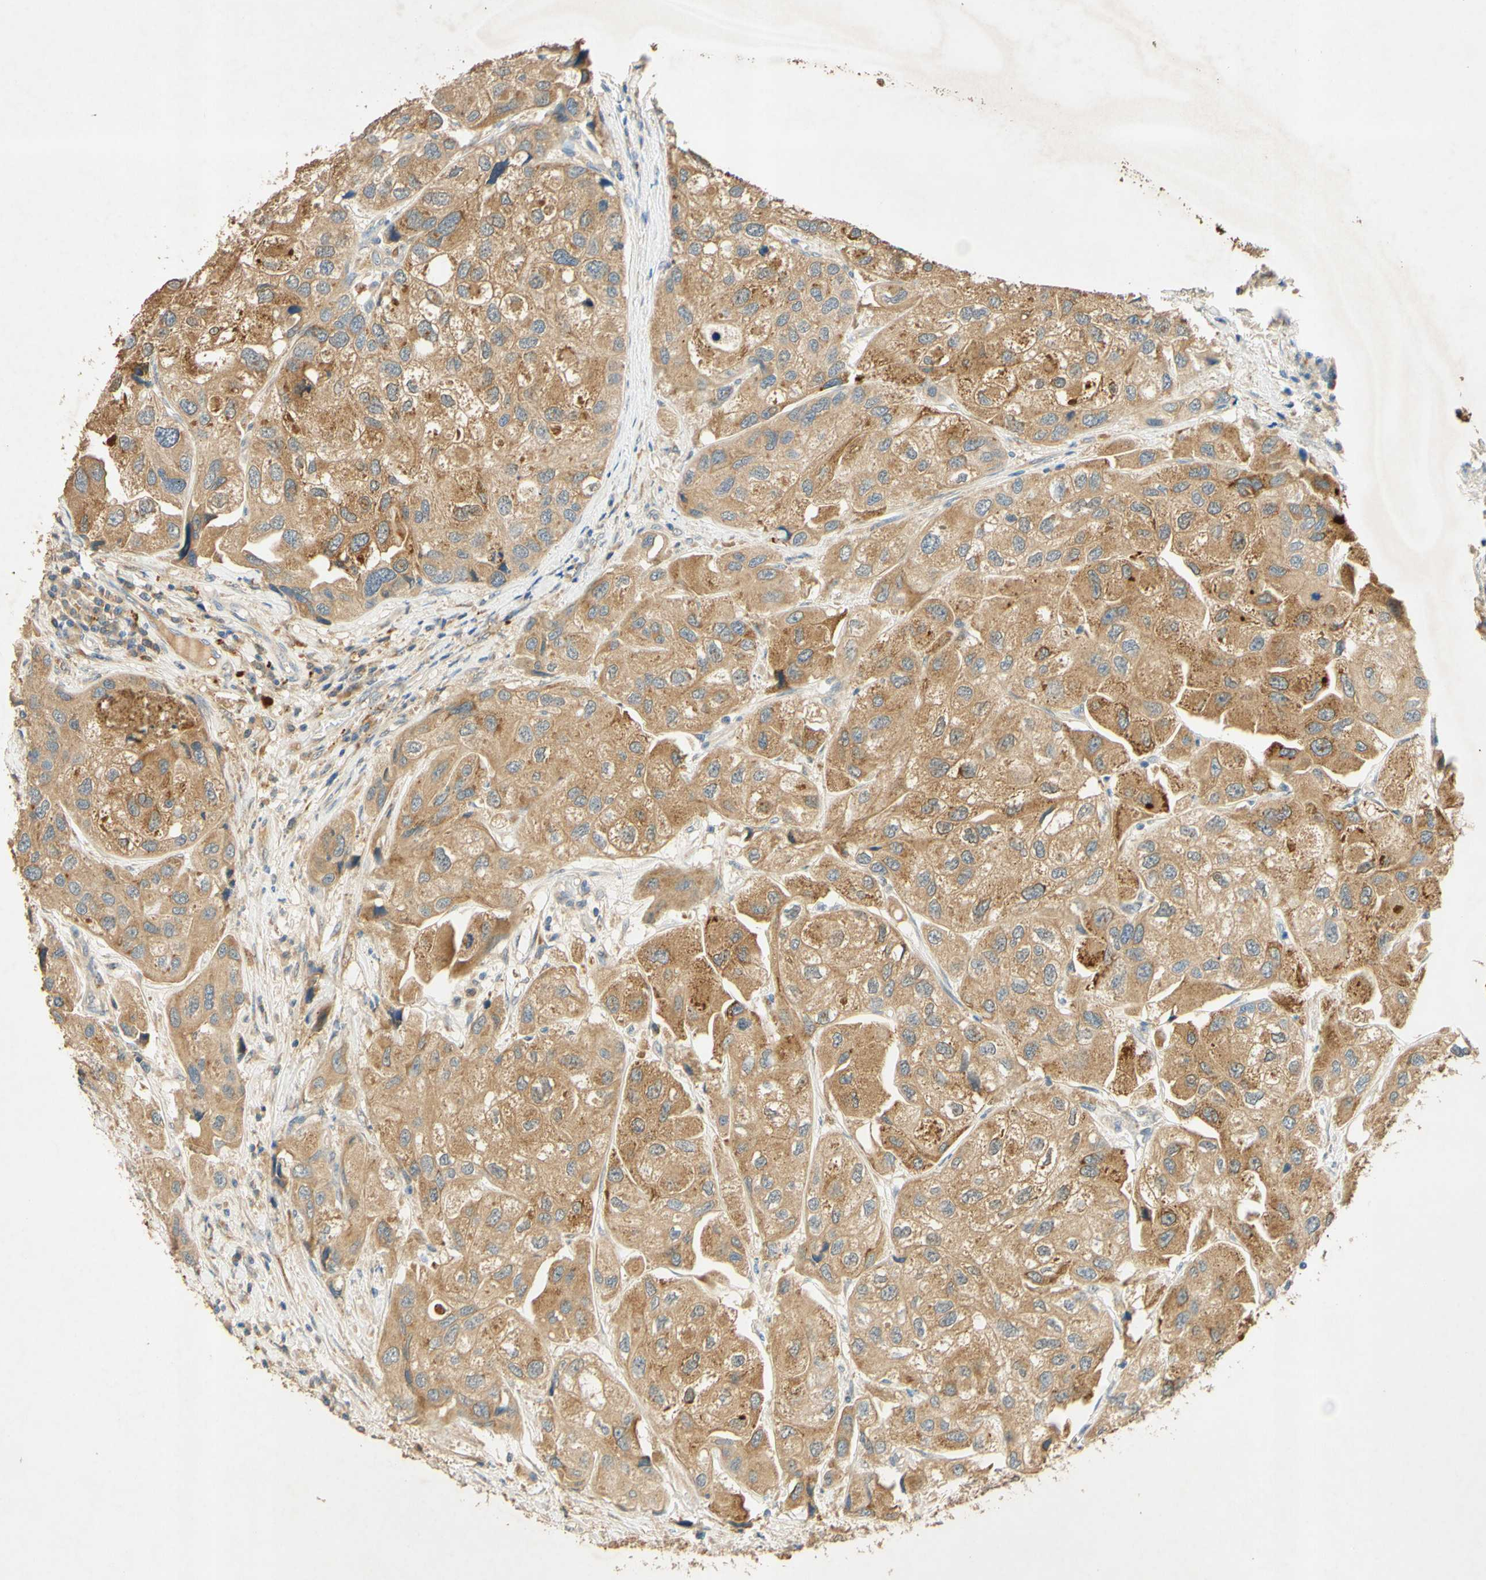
{"staining": {"intensity": "moderate", "quantity": ">75%", "location": "cytoplasmic/membranous"}, "tissue": "urothelial cancer", "cell_type": "Tumor cells", "image_type": "cancer", "snomed": [{"axis": "morphology", "description": "Urothelial carcinoma, High grade"}, {"axis": "topography", "description": "Urinary bladder"}], "caption": "A brown stain highlights moderate cytoplasmic/membranous expression of a protein in human high-grade urothelial carcinoma tumor cells. (brown staining indicates protein expression, while blue staining denotes nuclei).", "gene": "ENTREP2", "patient": {"sex": "female", "age": 64}}